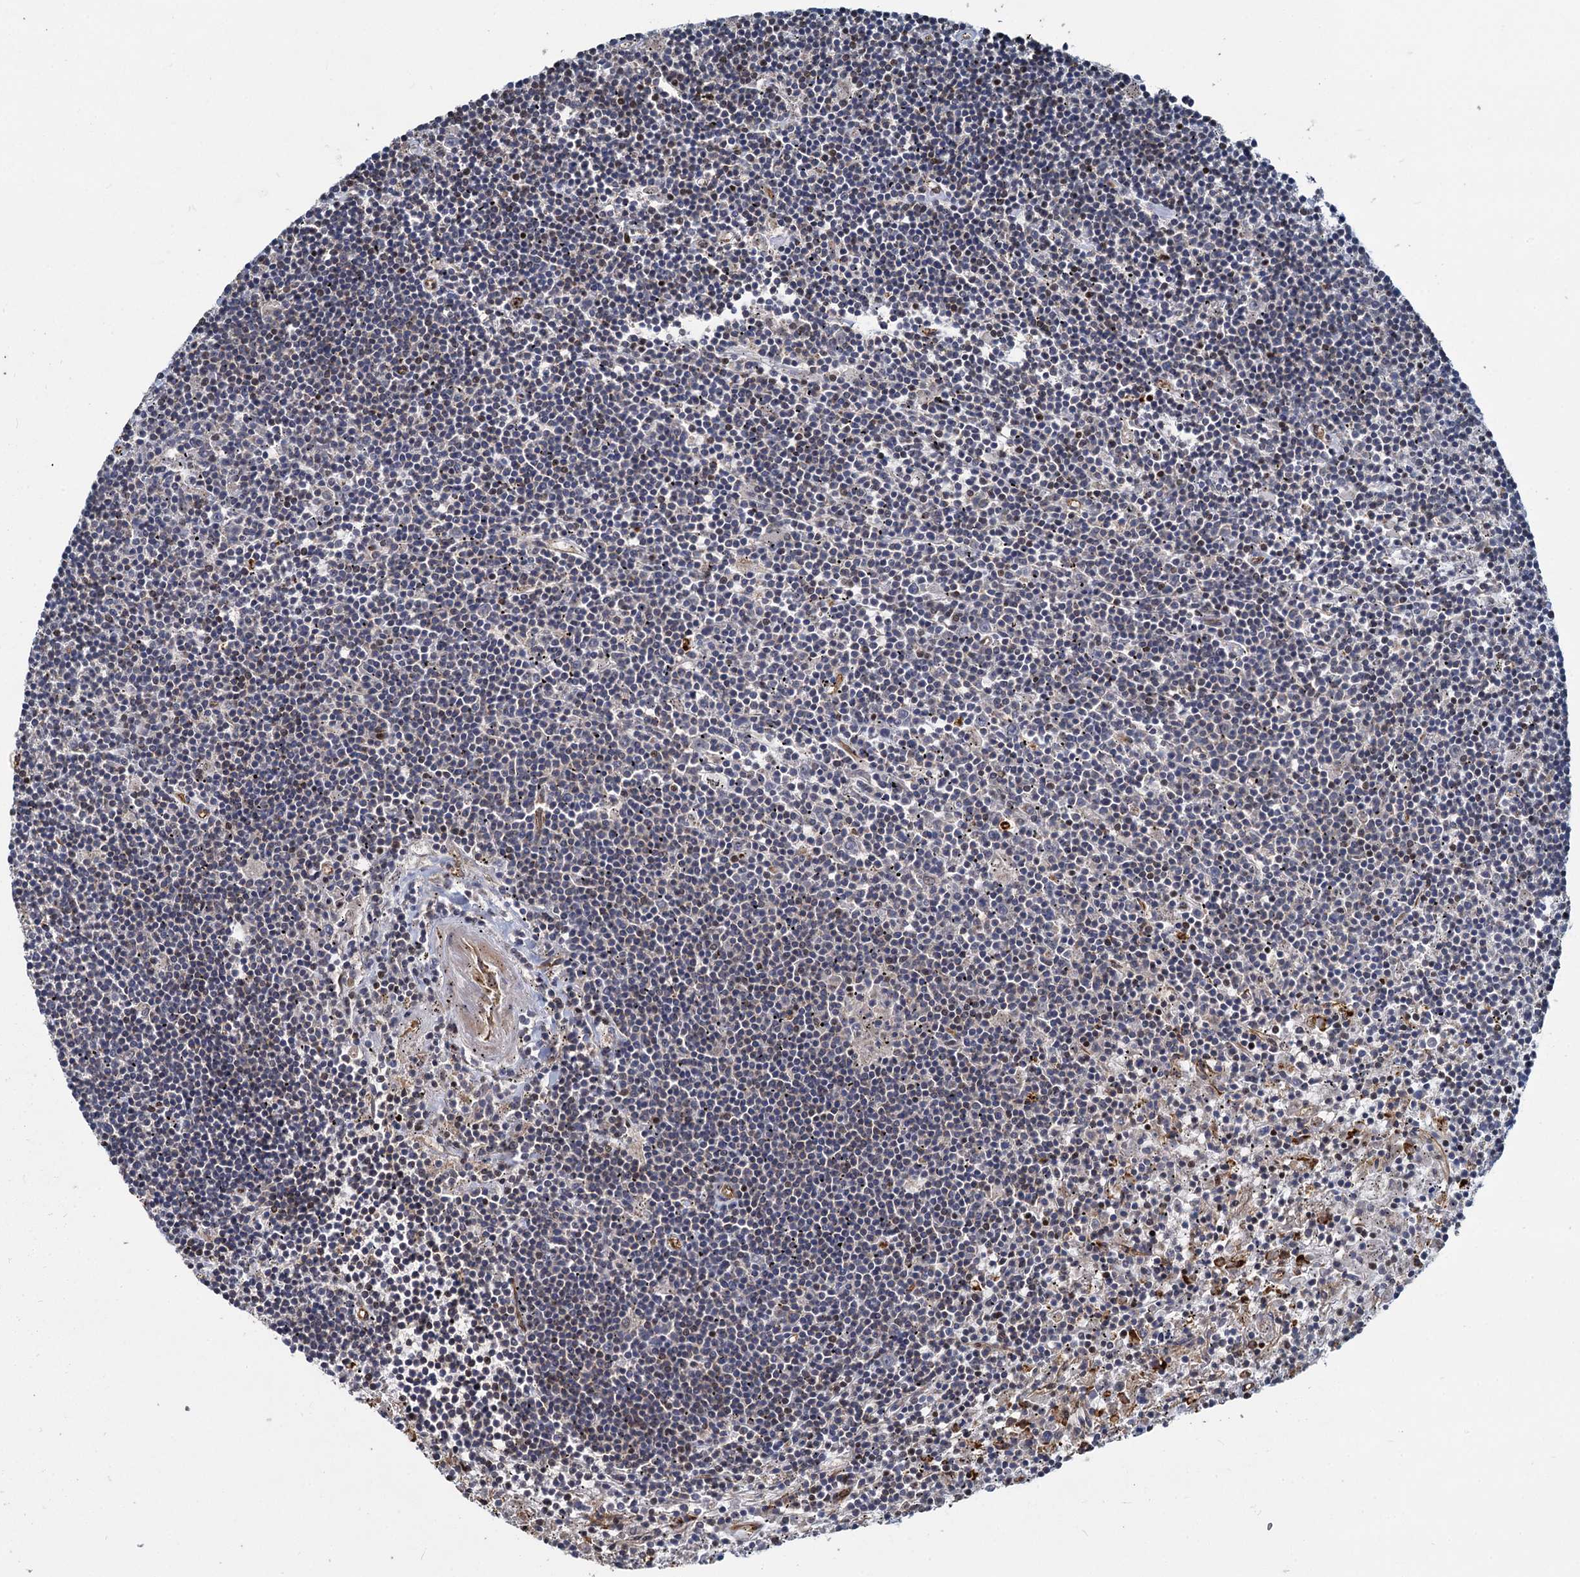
{"staining": {"intensity": "moderate", "quantity": "<25%", "location": "nuclear"}, "tissue": "lymphoma", "cell_type": "Tumor cells", "image_type": "cancer", "snomed": [{"axis": "morphology", "description": "Malignant lymphoma, non-Hodgkin's type, Low grade"}, {"axis": "topography", "description": "Spleen"}], "caption": "A brown stain highlights moderate nuclear positivity of a protein in human lymphoma tumor cells. (Stains: DAB in brown, nuclei in blue, Microscopy: brightfield microscopy at high magnification).", "gene": "ANKRD49", "patient": {"sex": "male", "age": 76}}